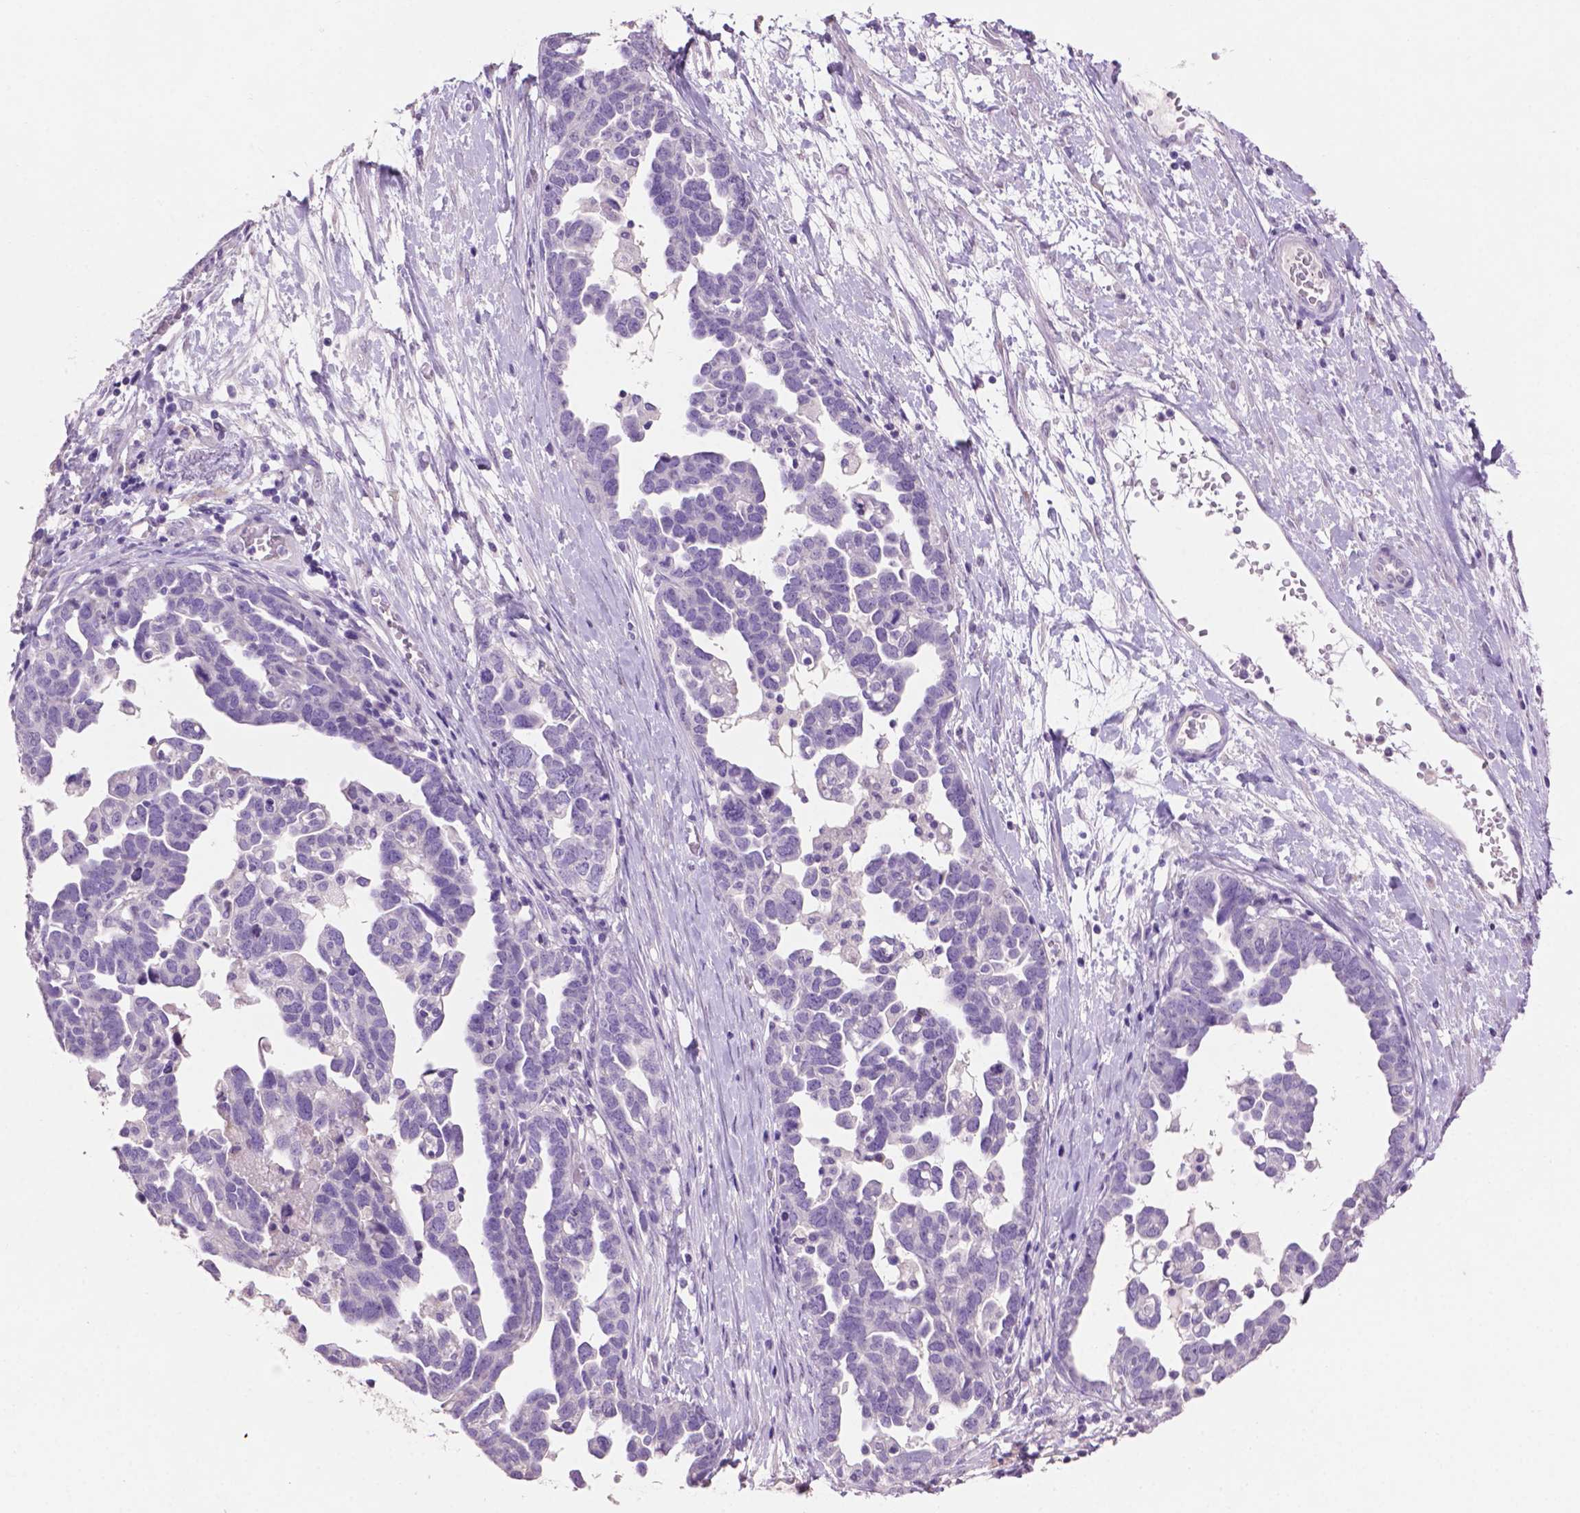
{"staining": {"intensity": "negative", "quantity": "none", "location": "none"}, "tissue": "ovarian cancer", "cell_type": "Tumor cells", "image_type": "cancer", "snomed": [{"axis": "morphology", "description": "Cystadenocarcinoma, serous, NOS"}, {"axis": "topography", "description": "Ovary"}], "caption": "Ovarian cancer (serous cystadenocarcinoma) was stained to show a protein in brown. There is no significant staining in tumor cells. Nuclei are stained in blue.", "gene": "CRYBA4", "patient": {"sex": "female", "age": 54}}